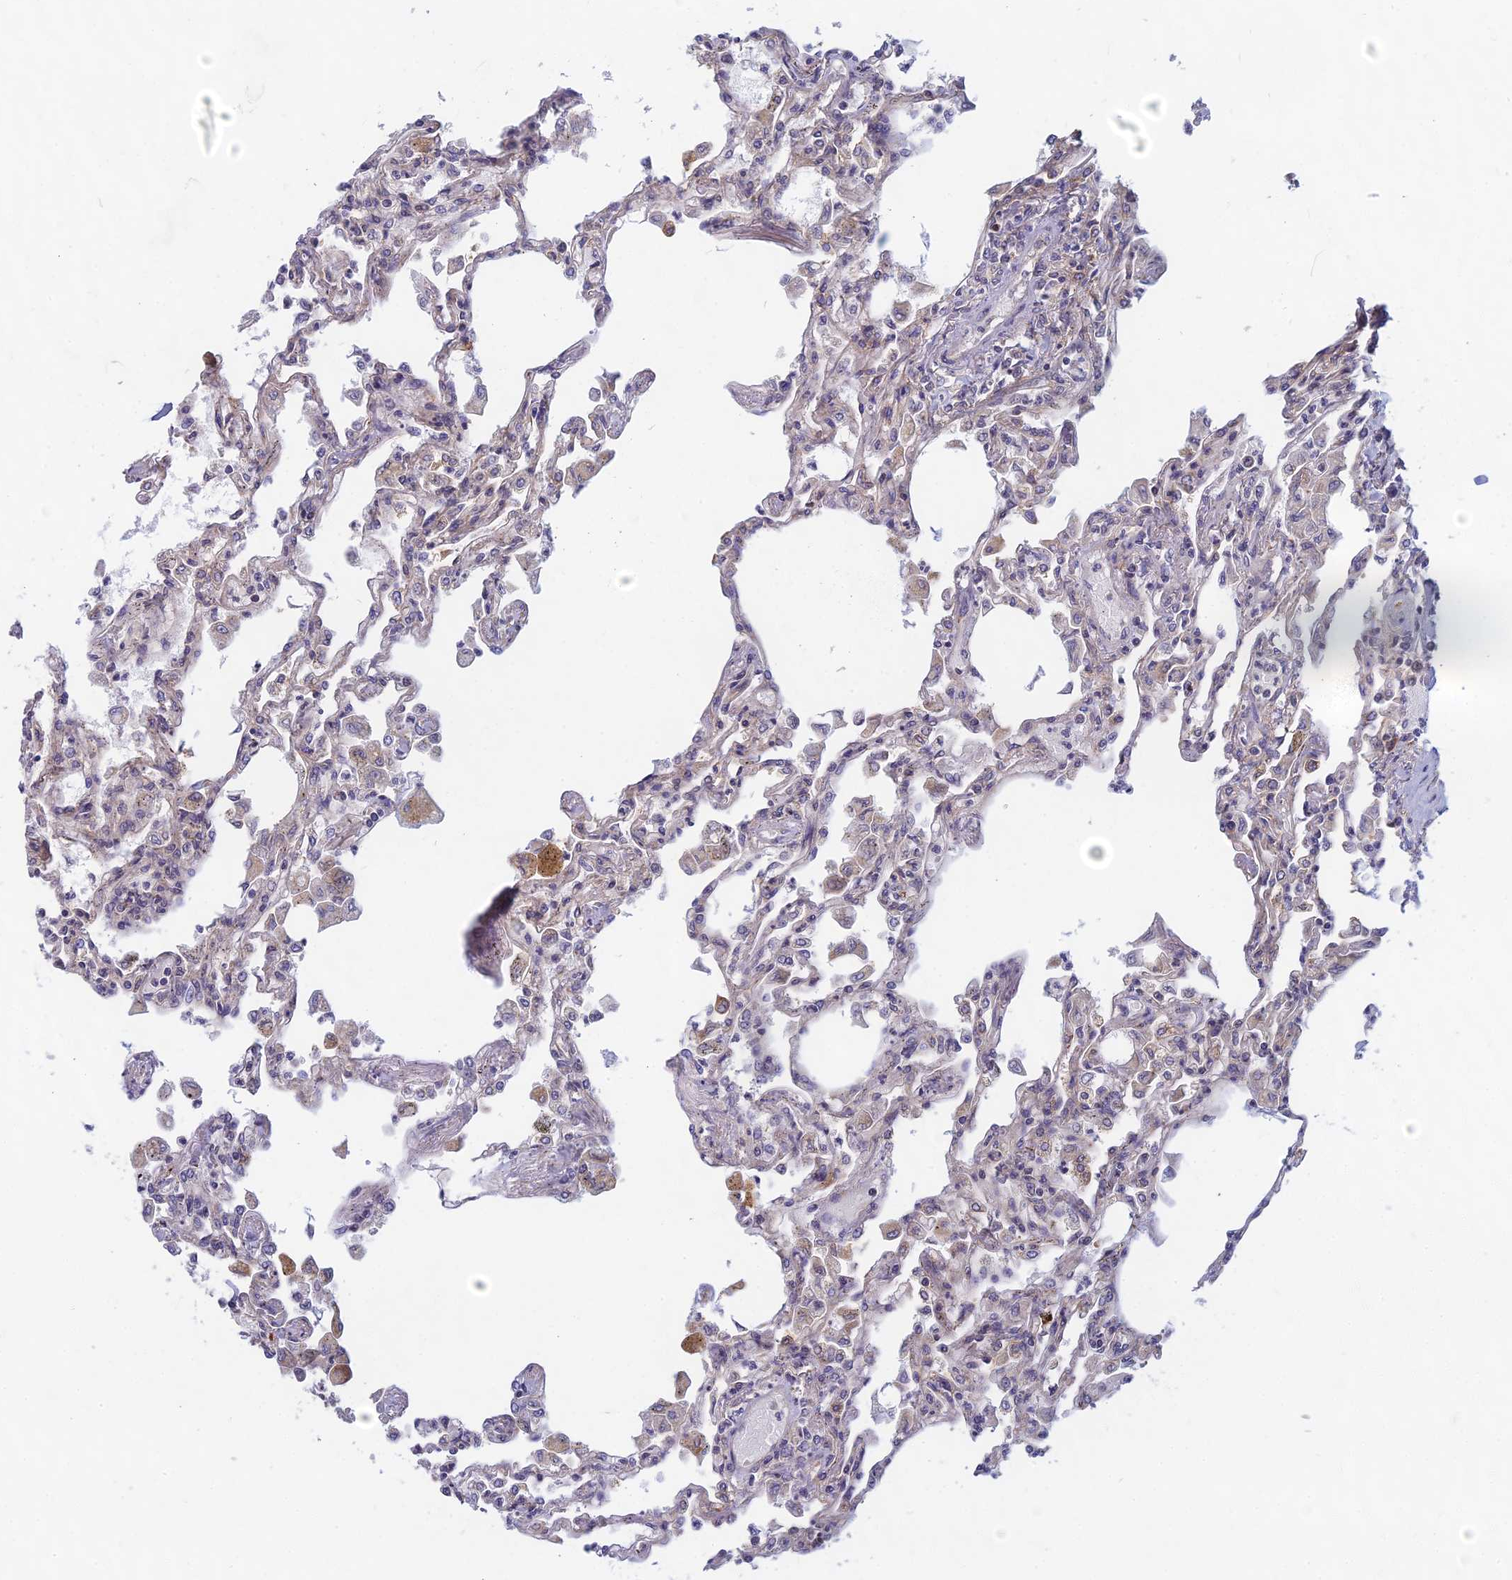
{"staining": {"intensity": "negative", "quantity": "none", "location": "none"}, "tissue": "lung", "cell_type": "Alveolar cells", "image_type": "normal", "snomed": [{"axis": "morphology", "description": "Normal tissue, NOS"}, {"axis": "topography", "description": "Bronchus"}, {"axis": "topography", "description": "Lung"}], "caption": "DAB (3,3'-diaminobenzidine) immunohistochemical staining of unremarkable lung displays no significant positivity in alveolar cells. (Stains: DAB IHC with hematoxylin counter stain, Microscopy: brightfield microscopy at high magnification).", "gene": "DDX51", "patient": {"sex": "female", "age": 49}}